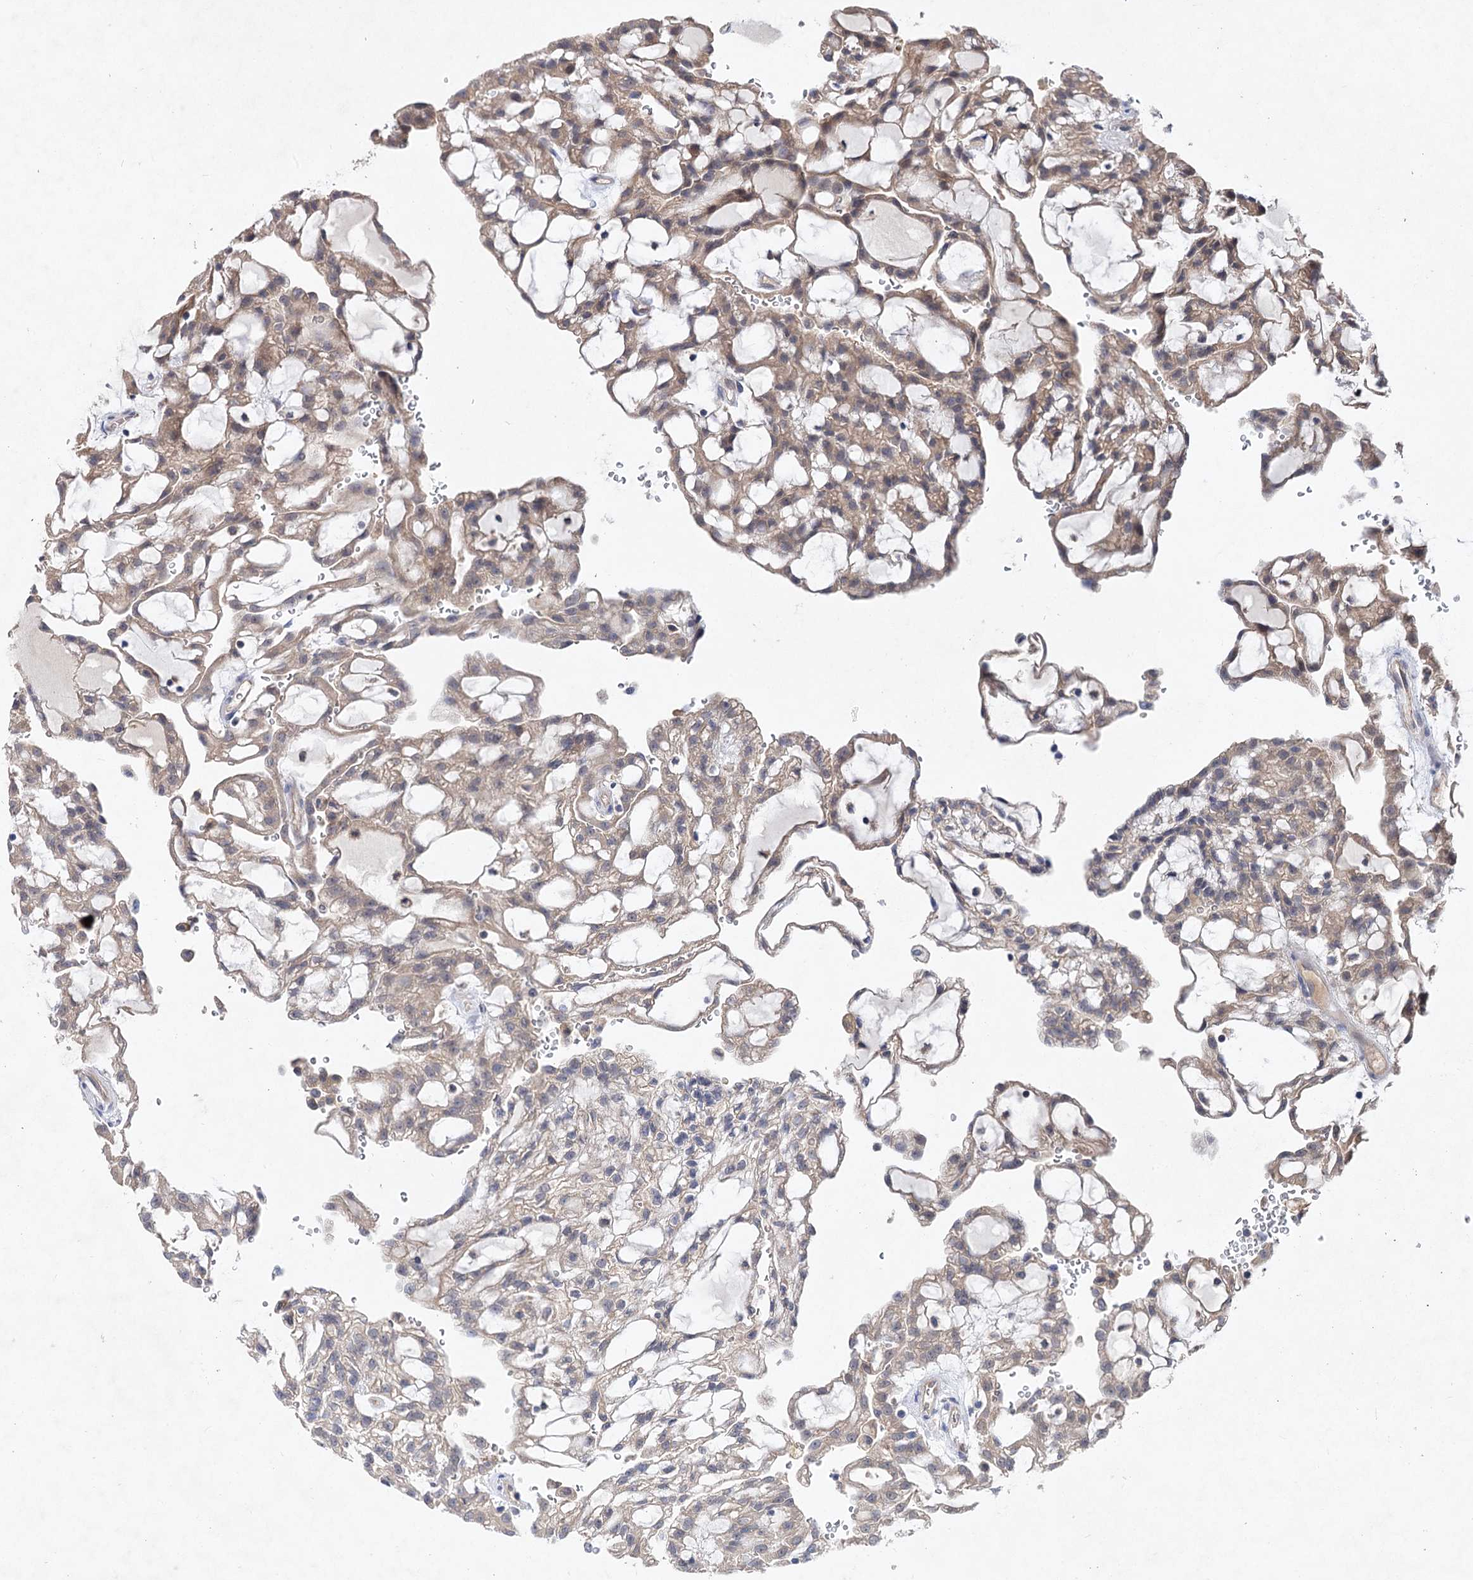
{"staining": {"intensity": "weak", "quantity": ">75%", "location": "cytoplasmic/membranous"}, "tissue": "renal cancer", "cell_type": "Tumor cells", "image_type": "cancer", "snomed": [{"axis": "morphology", "description": "Adenocarcinoma, NOS"}, {"axis": "topography", "description": "Kidney"}], "caption": "This is an image of immunohistochemistry staining of adenocarcinoma (renal), which shows weak positivity in the cytoplasmic/membranous of tumor cells.", "gene": "NUDCD2", "patient": {"sex": "male", "age": 63}}